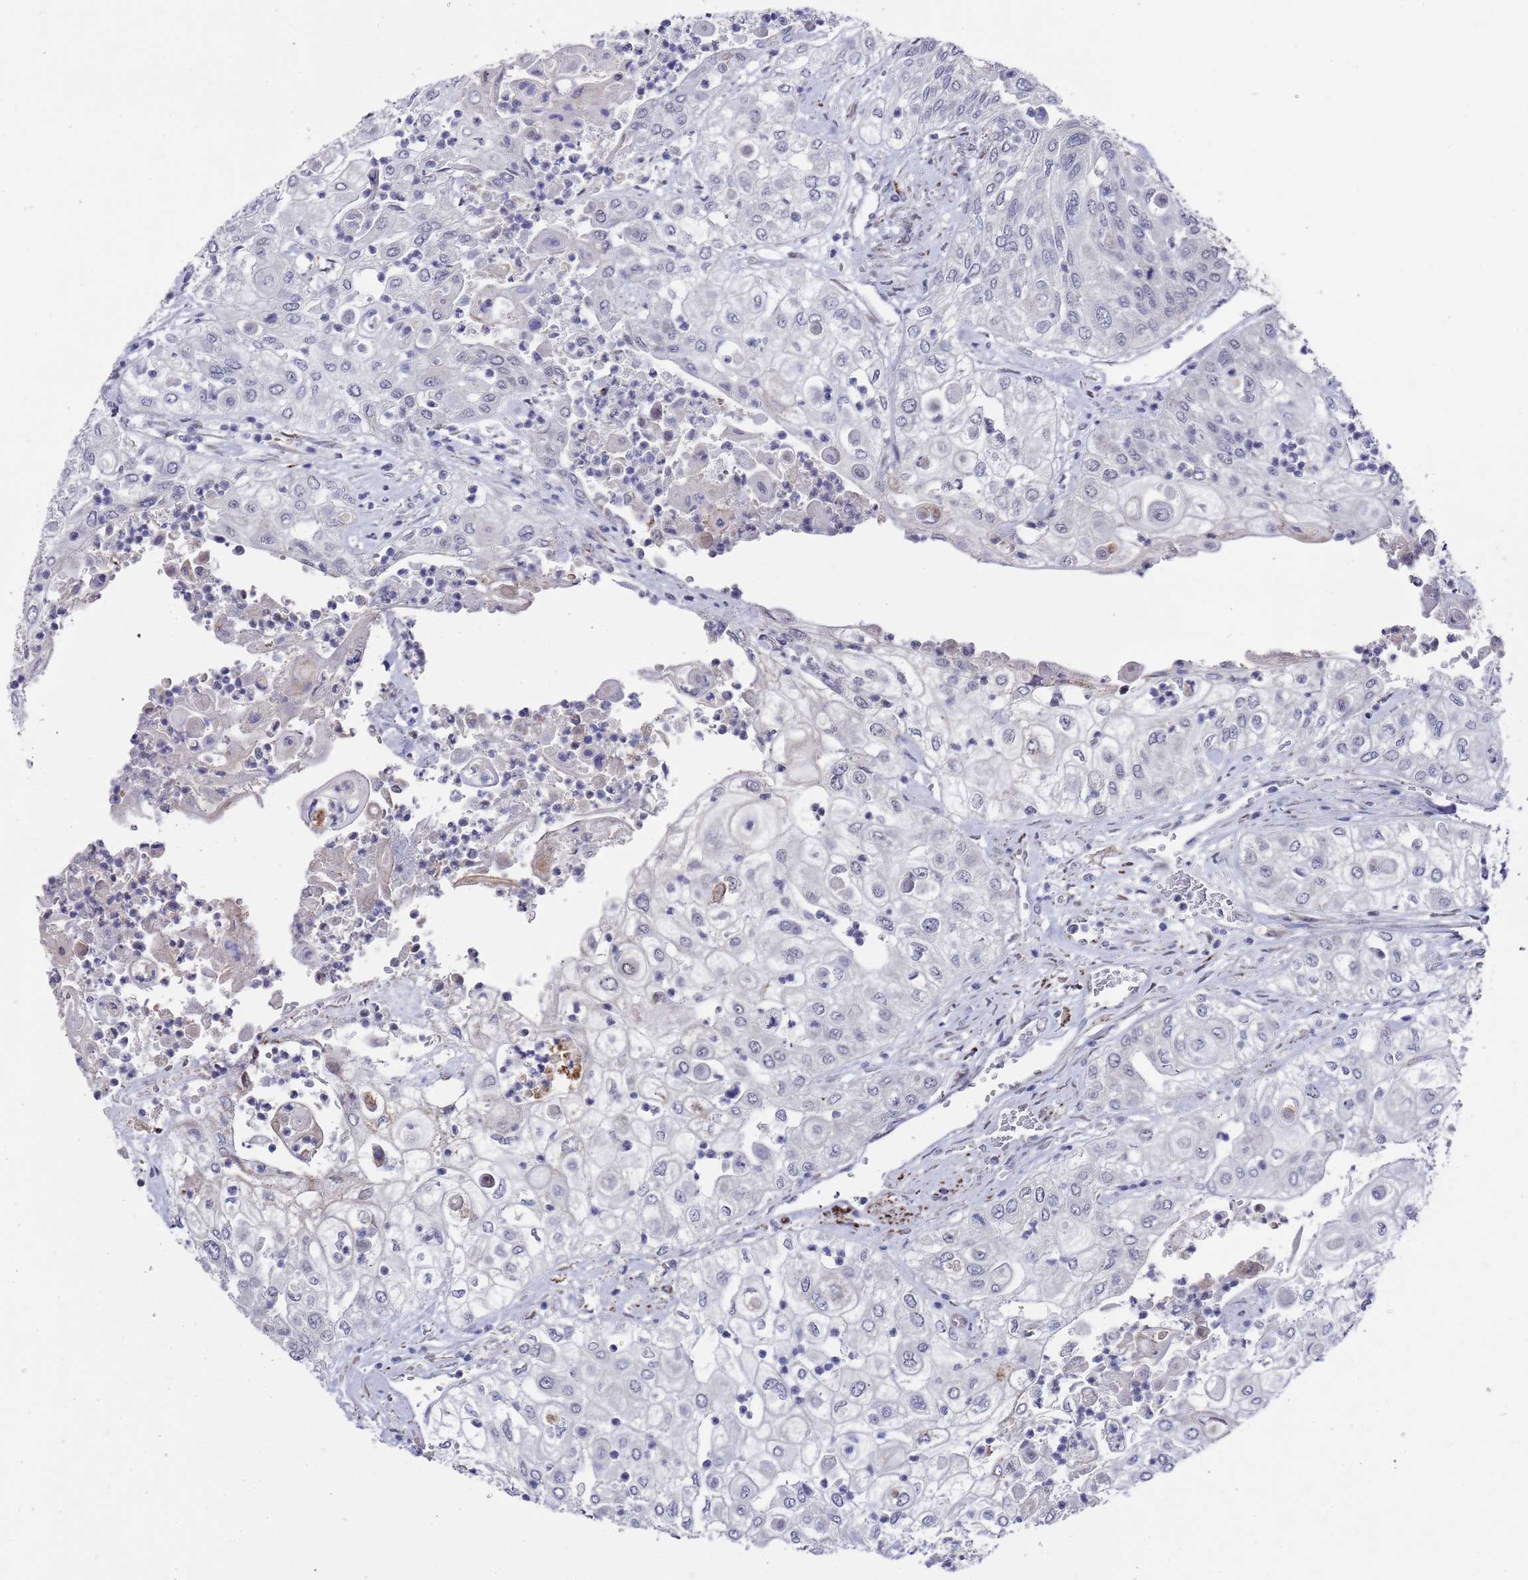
{"staining": {"intensity": "negative", "quantity": "none", "location": "none"}, "tissue": "urothelial cancer", "cell_type": "Tumor cells", "image_type": "cancer", "snomed": [{"axis": "morphology", "description": "Urothelial carcinoma, High grade"}, {"axis": "topography", "description": "Urinary bladder"}], "caption": "IHC photomicrograph of human urothelial carcinoma (high-grade) stained for a protein (brown), which demonstrates no positivity in tumor cells.", "gene": "COPS6", "patient": {"sex": "female", "age": 79}}